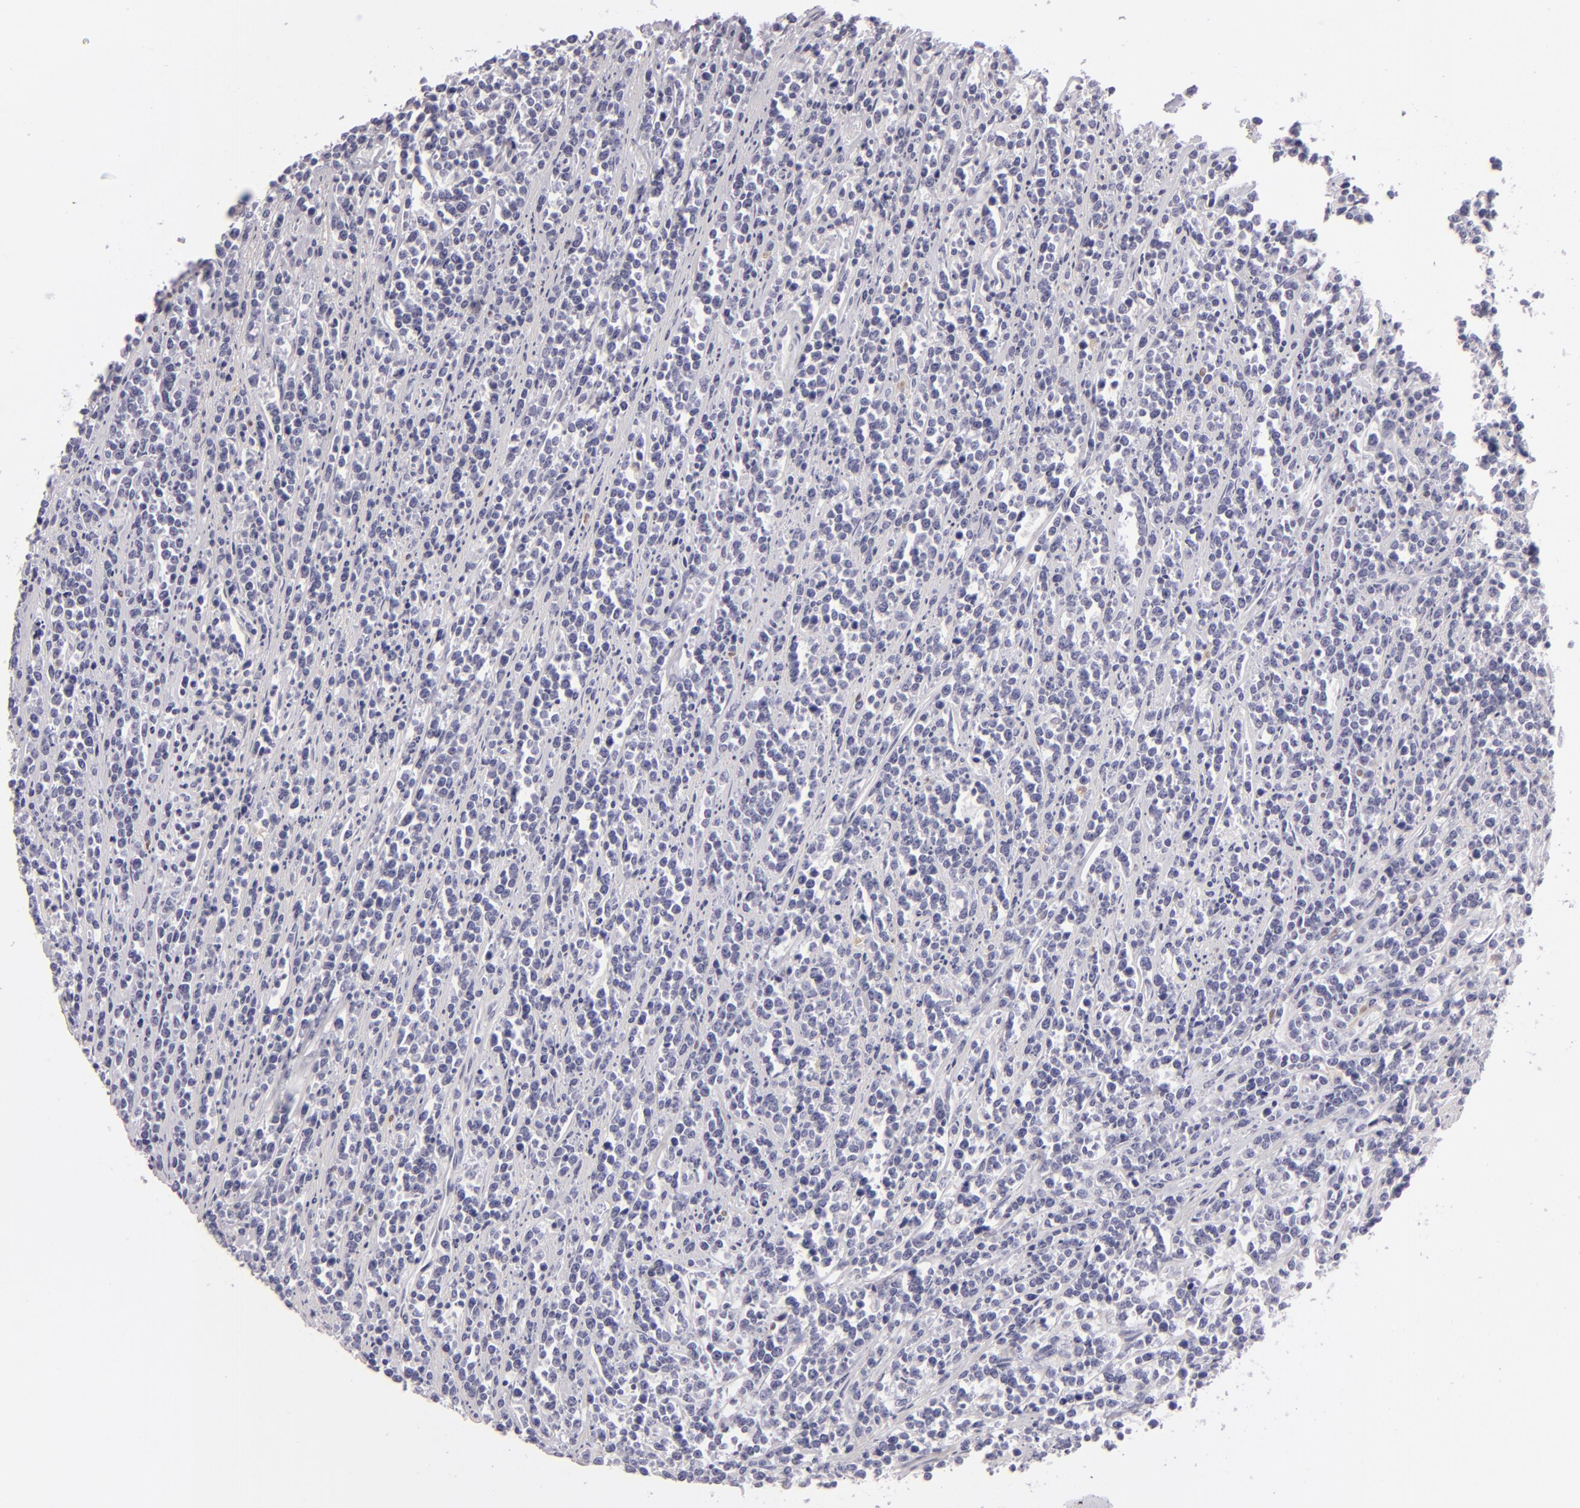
{"staining": {"intensity": "negative", "quantity": "none", "location": "none"}, "tissue": "lymphoma", "cell_type": "Tumor cells", "image_type": "cancer", "snomed": [{"axis": "morphology", "description": "Malignant lymphoma, non-Hodgkin's type, High grade"}, {"axis": "topography", "description": "Small intestine"}, {"axis": "topography", "description": "Colon"}], "caption": "Human malignant lymphoma, non-Hodgkin's type (high-grade) stained for a protein using immunohistochemistry (IHC) displays no expression in tumor cells.", "gene": "F13A1", "patient": {"sex": "male", "age": 8}}